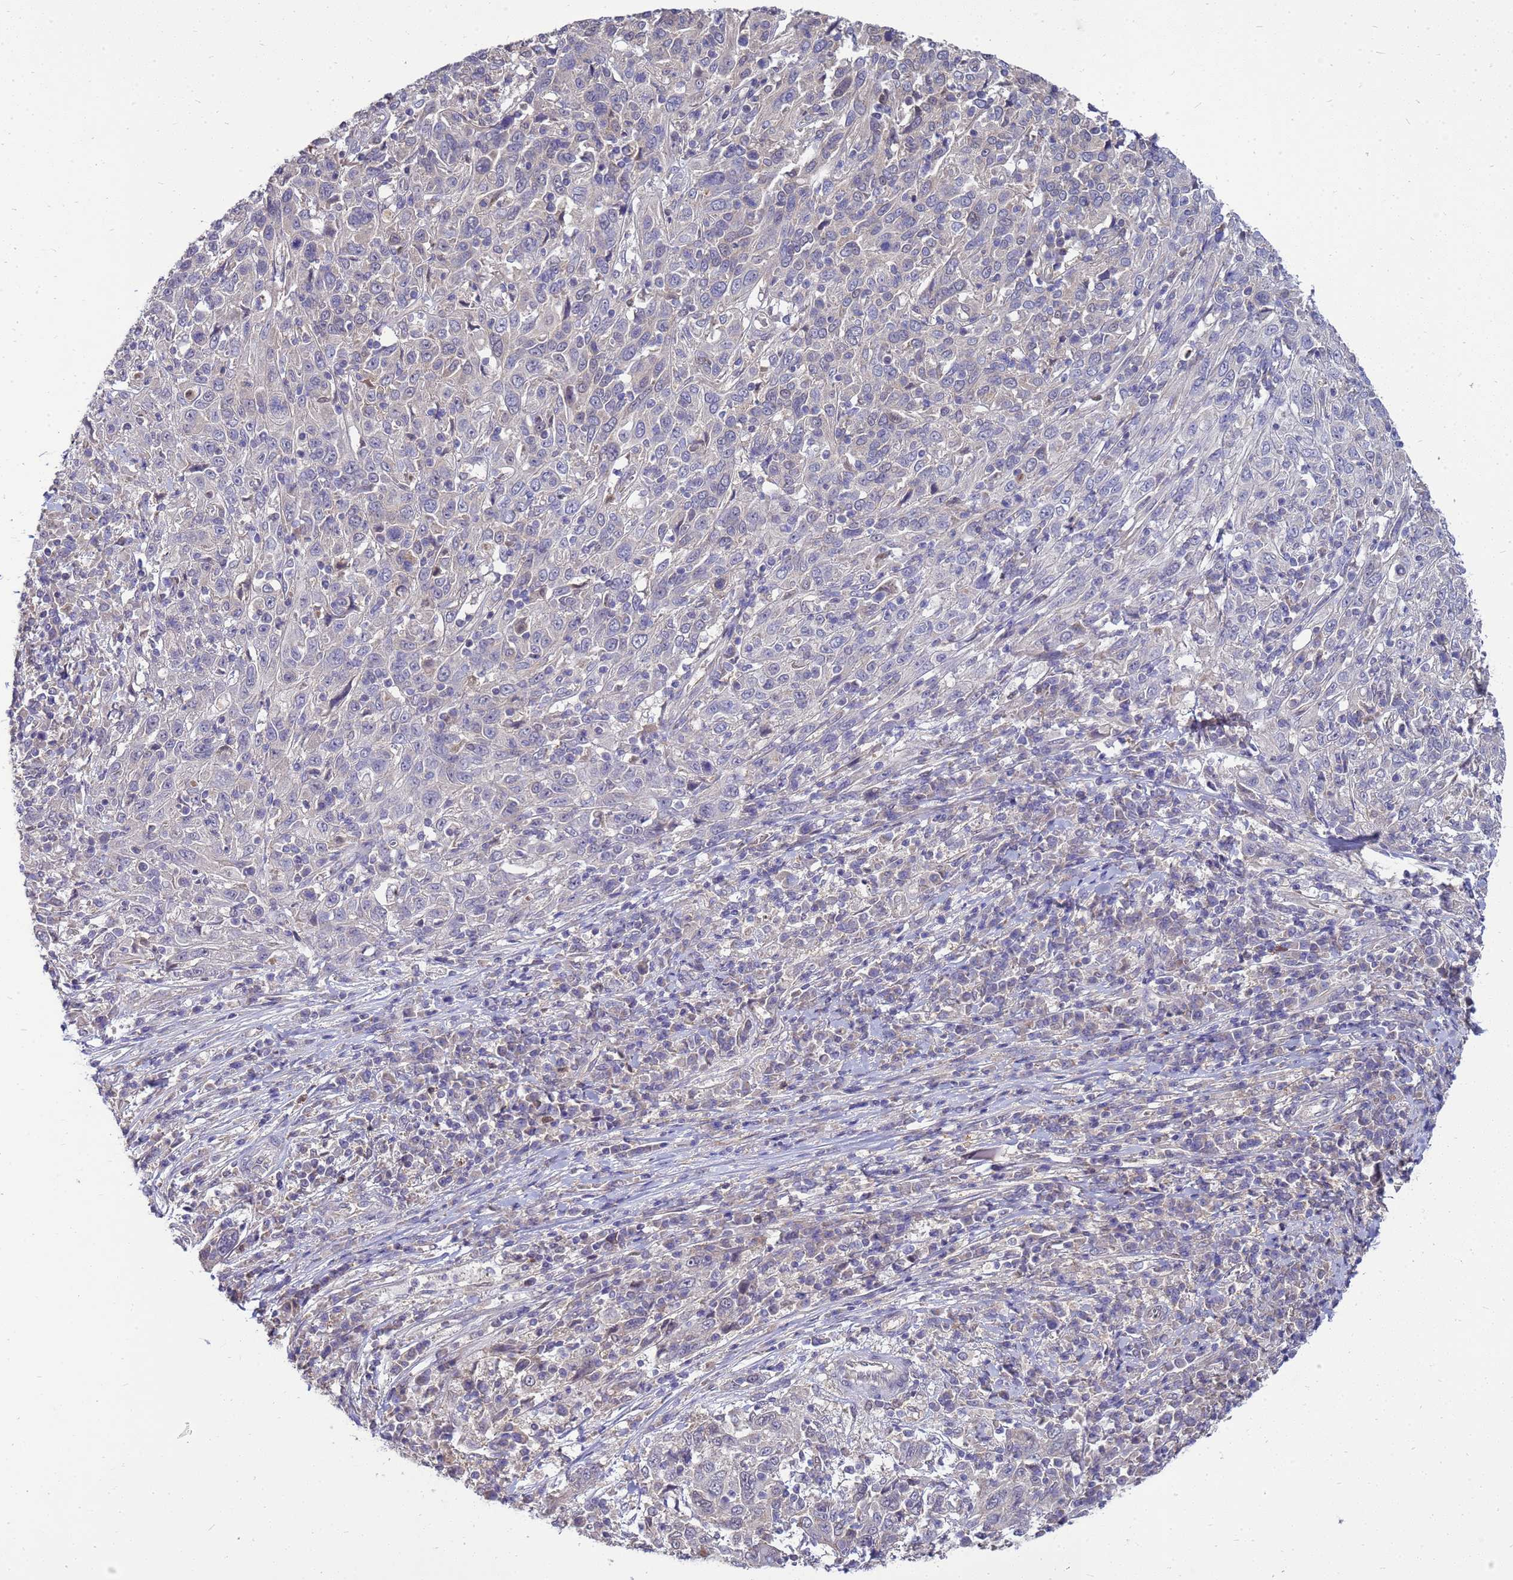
{"staining": {"intensity": "weak", "quantity": "<25%", "location": "cytoplasmic/membranous"}, "tissue": "cervical cancer", "cell_type": "Tumor cells", "image_type": "cancer", "snomed": [{"axis": "morphology", "description": "Squamous cell carcinoma, NOS"}, {"axis": "topography", "description": "Cervix"}], "caption": "IHC of human cervical cancer displays no expression in tumor cells.", "gene": "EIF4EBP3", "patient": {"sex": "female", "age": 46}}